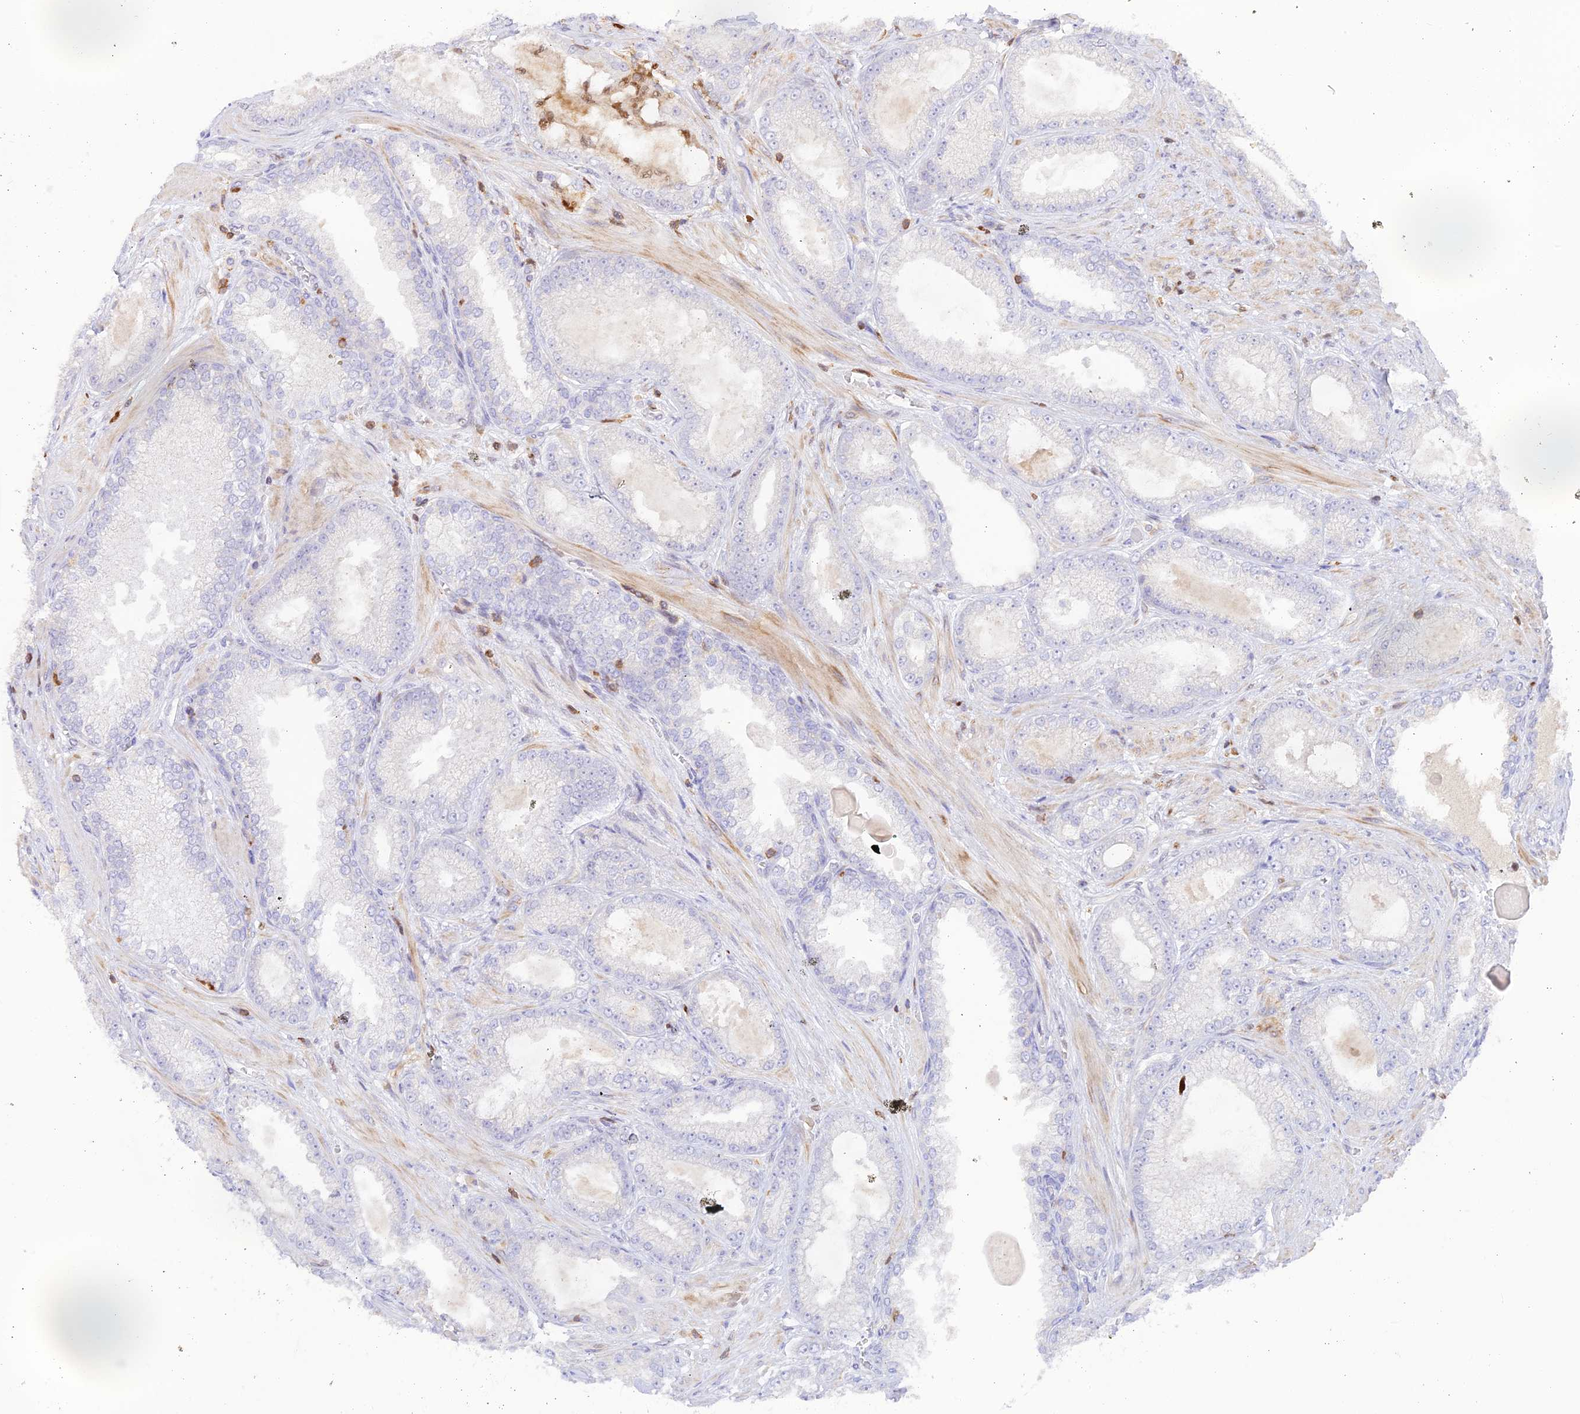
{"staining": {"intensity": "negative", "quantity": "none", "location": "none"}, "tissue": "prostate cancer", "cell_type": "Tumor cells", "image_type": "cancer", "snomed": [{"axis": "morphology", "description": "Adenocarcinoma, Low grade"}, {"axis": "topography", "description": "Prostate"}], "caption": "Prostate cancer stained for a protein using immunohistochemistry (IHC) displays no expression tumor cells.", "gene": "DENND1C", "patient": {"sex": "male", "age": 57}}